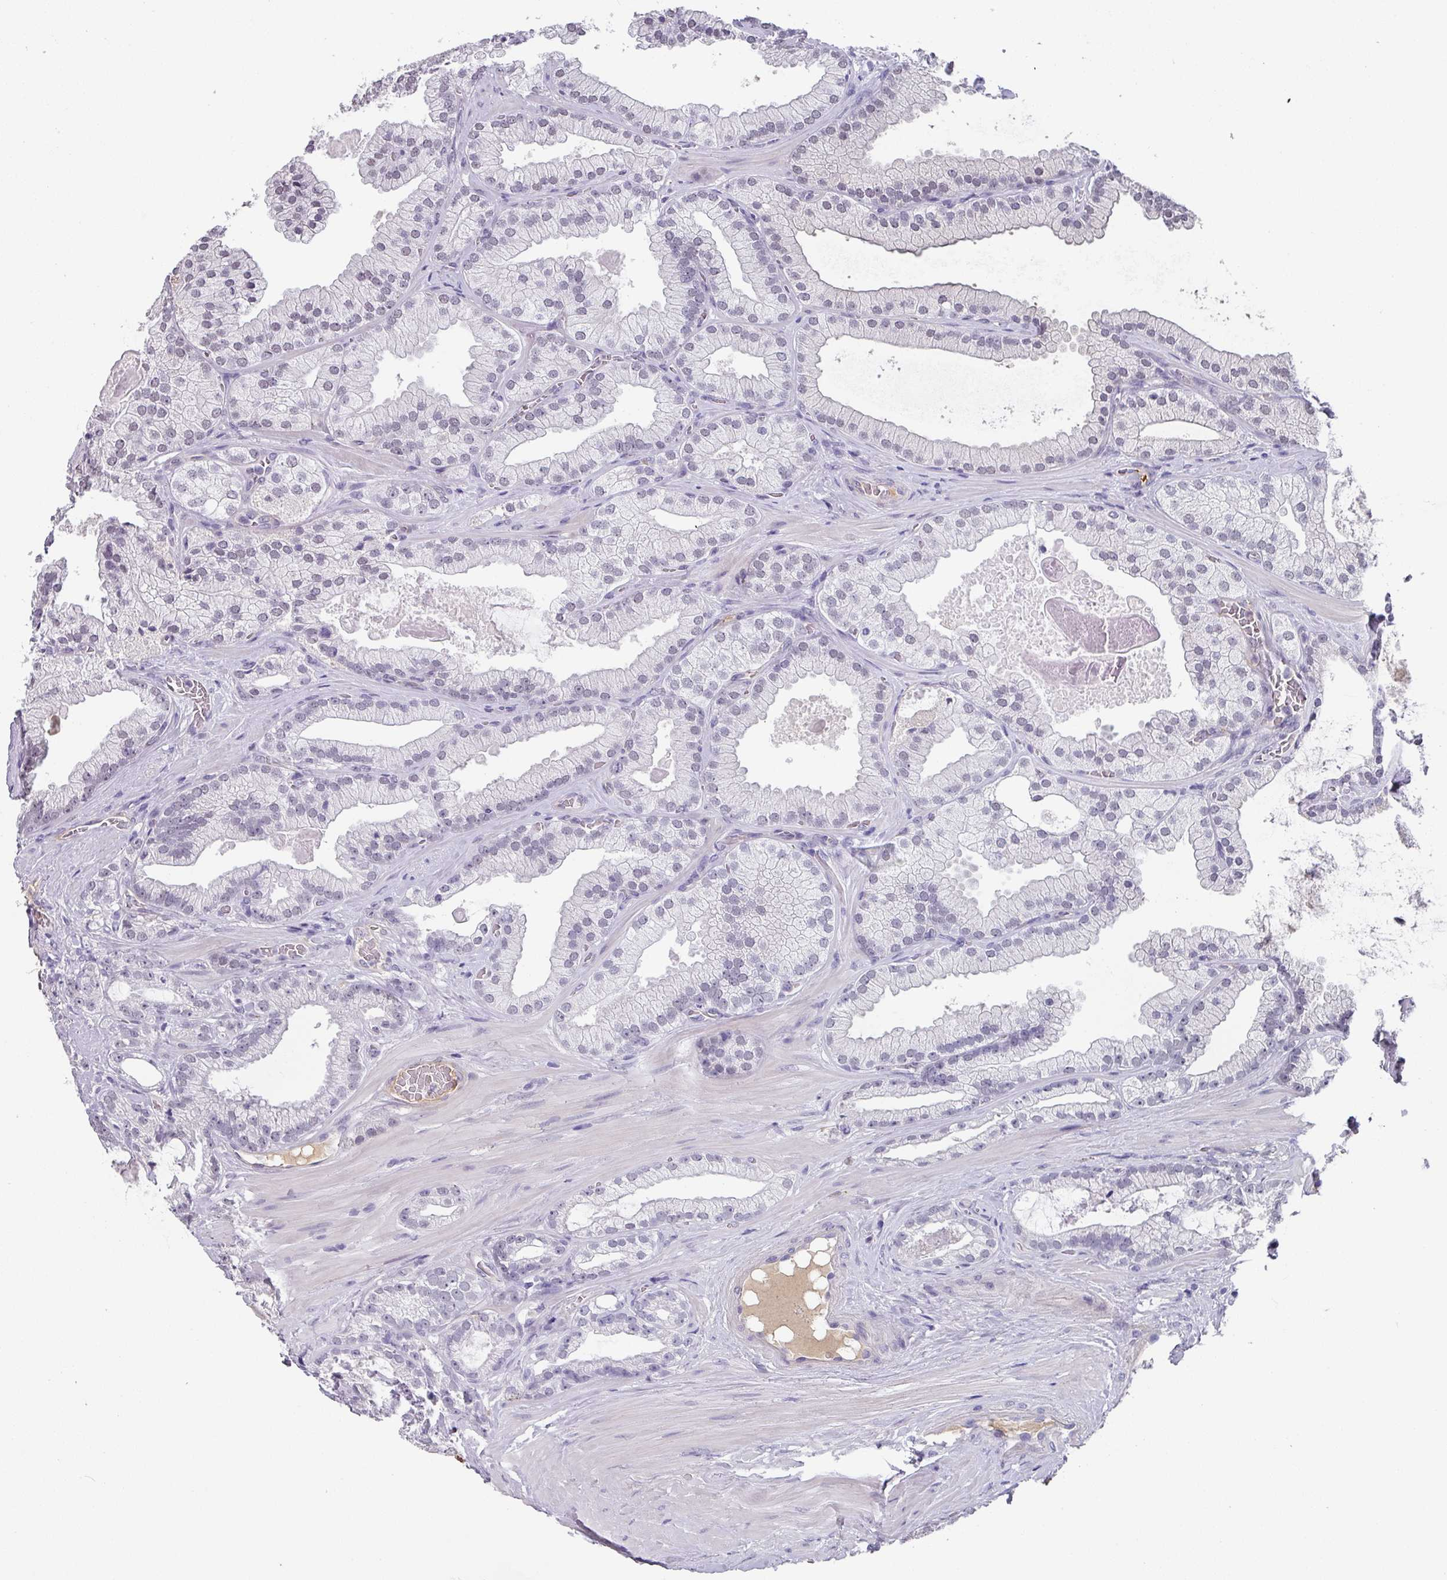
{"staining": {"intensity": "negative", "quantity": "none", "location": "none"}, "tissue": "prostate cancer", "cell_type": "Tumor cells", "image_type": "cancer", "snomed": [{"axis": "morphology", "description": "Adenocarcinoma, High grade"}, {"axis": "topography", "description": "Prostate"}], "caption": "This histopathology image is of prostate cancer stained with IHC to label a protein in brown with the nuclei are counter-stained blue. There is no staining in tumor cells.", "gene": "C1QB", "patient": {"sex": "male", "age": 68}}